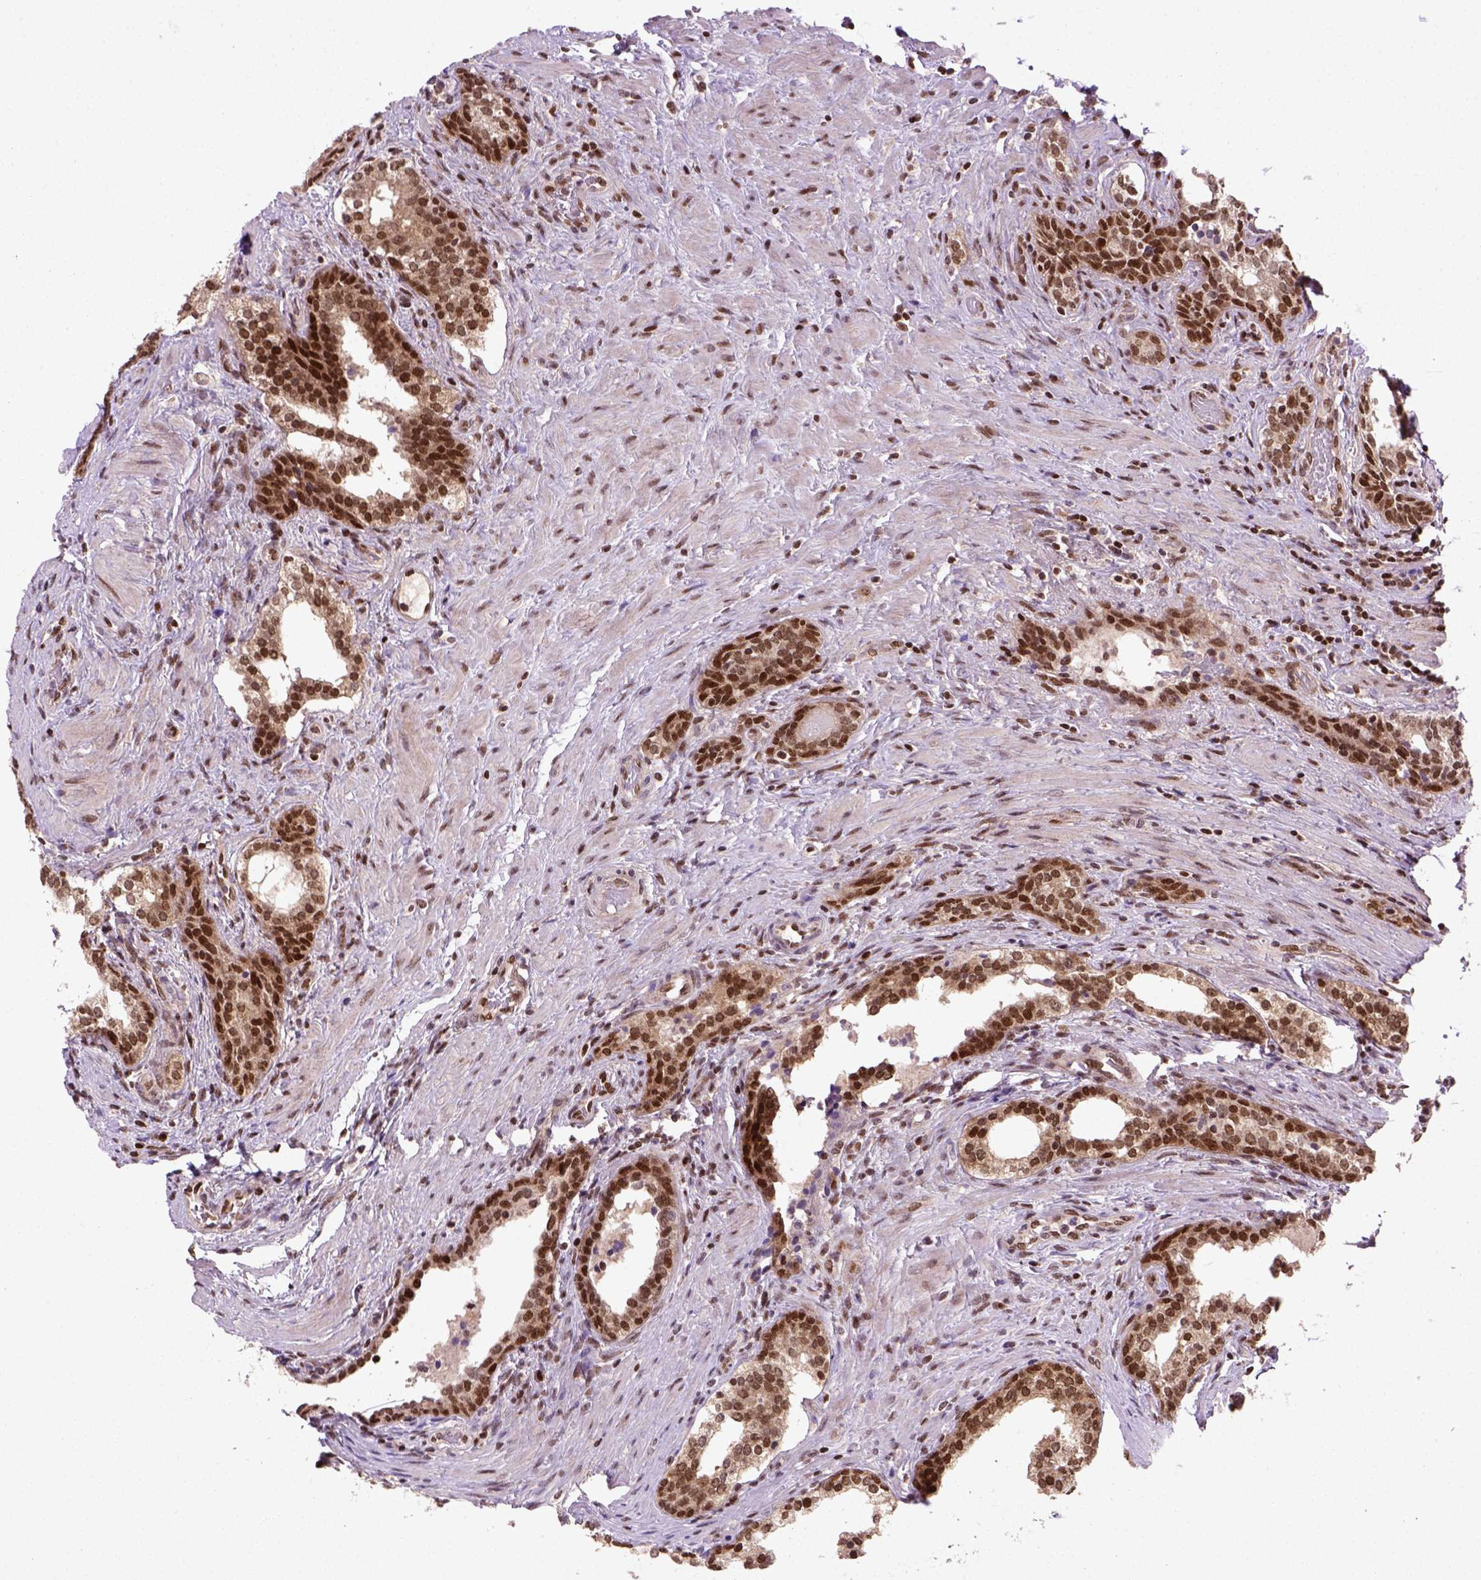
{"staining": {"intensity": "strong", "quantity": ">75%", "location": "nuclear"}, "tissue": "prostate cancer", "cell_type": "Tumor cells", "image_type": "cancer", "snomed": [{"axis": "morphology", "description": "Adenocarcinoma, NOS"}, {"axis": "morphology", "description": "Adenocarcinoma, High grade"}, {"axis": "topography", "description": "Prostate"}], "caption": "An IHC photomicrograph of neoplastic tissue is shown. Protein staining in brown shows strong nuclear positivity in high-grade adenocarcinoma (prostate) within tumor cells.", "gene": "MGMT", "patient": {"sex": "male", "age": 61}}